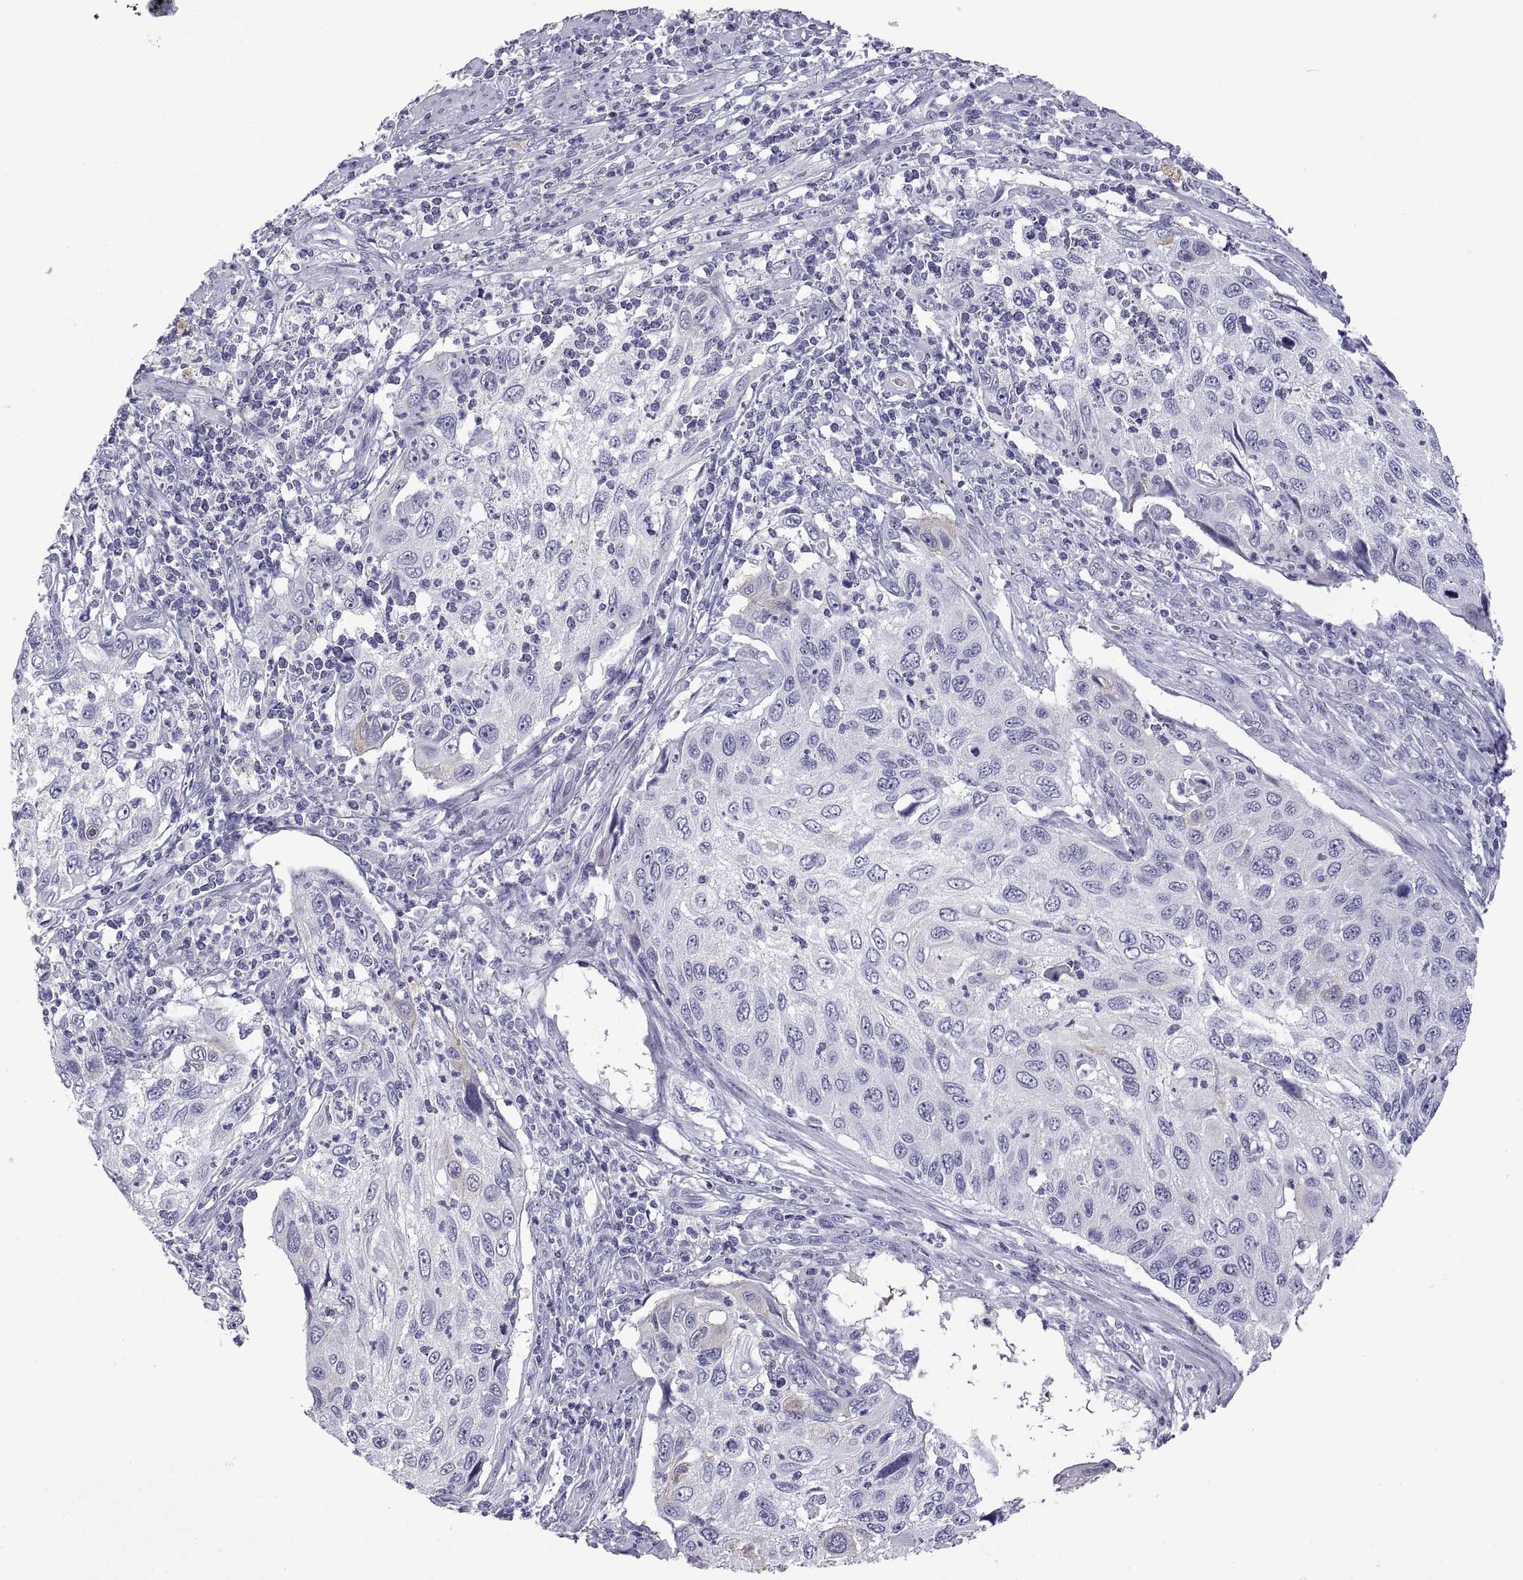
{"staining": {"intensity": "negative", "quantity": "none", "location": "none"}, "tissue": "cervical cancer", "cell_type": "Tumor cells", "image_type": "cancer", "snomed": [{"axis": "morphology", "description": "Squamous cell carcinoma, NOS"}, {"axis": "topography", "description": "Cervix"}], "caption": "Immunohistochemical staining of cervical squamous cell carcinoma reveals no significant staining in tumor cells.", "gene": "VSX2", "patient": {"sex": "female", "age": 70}}